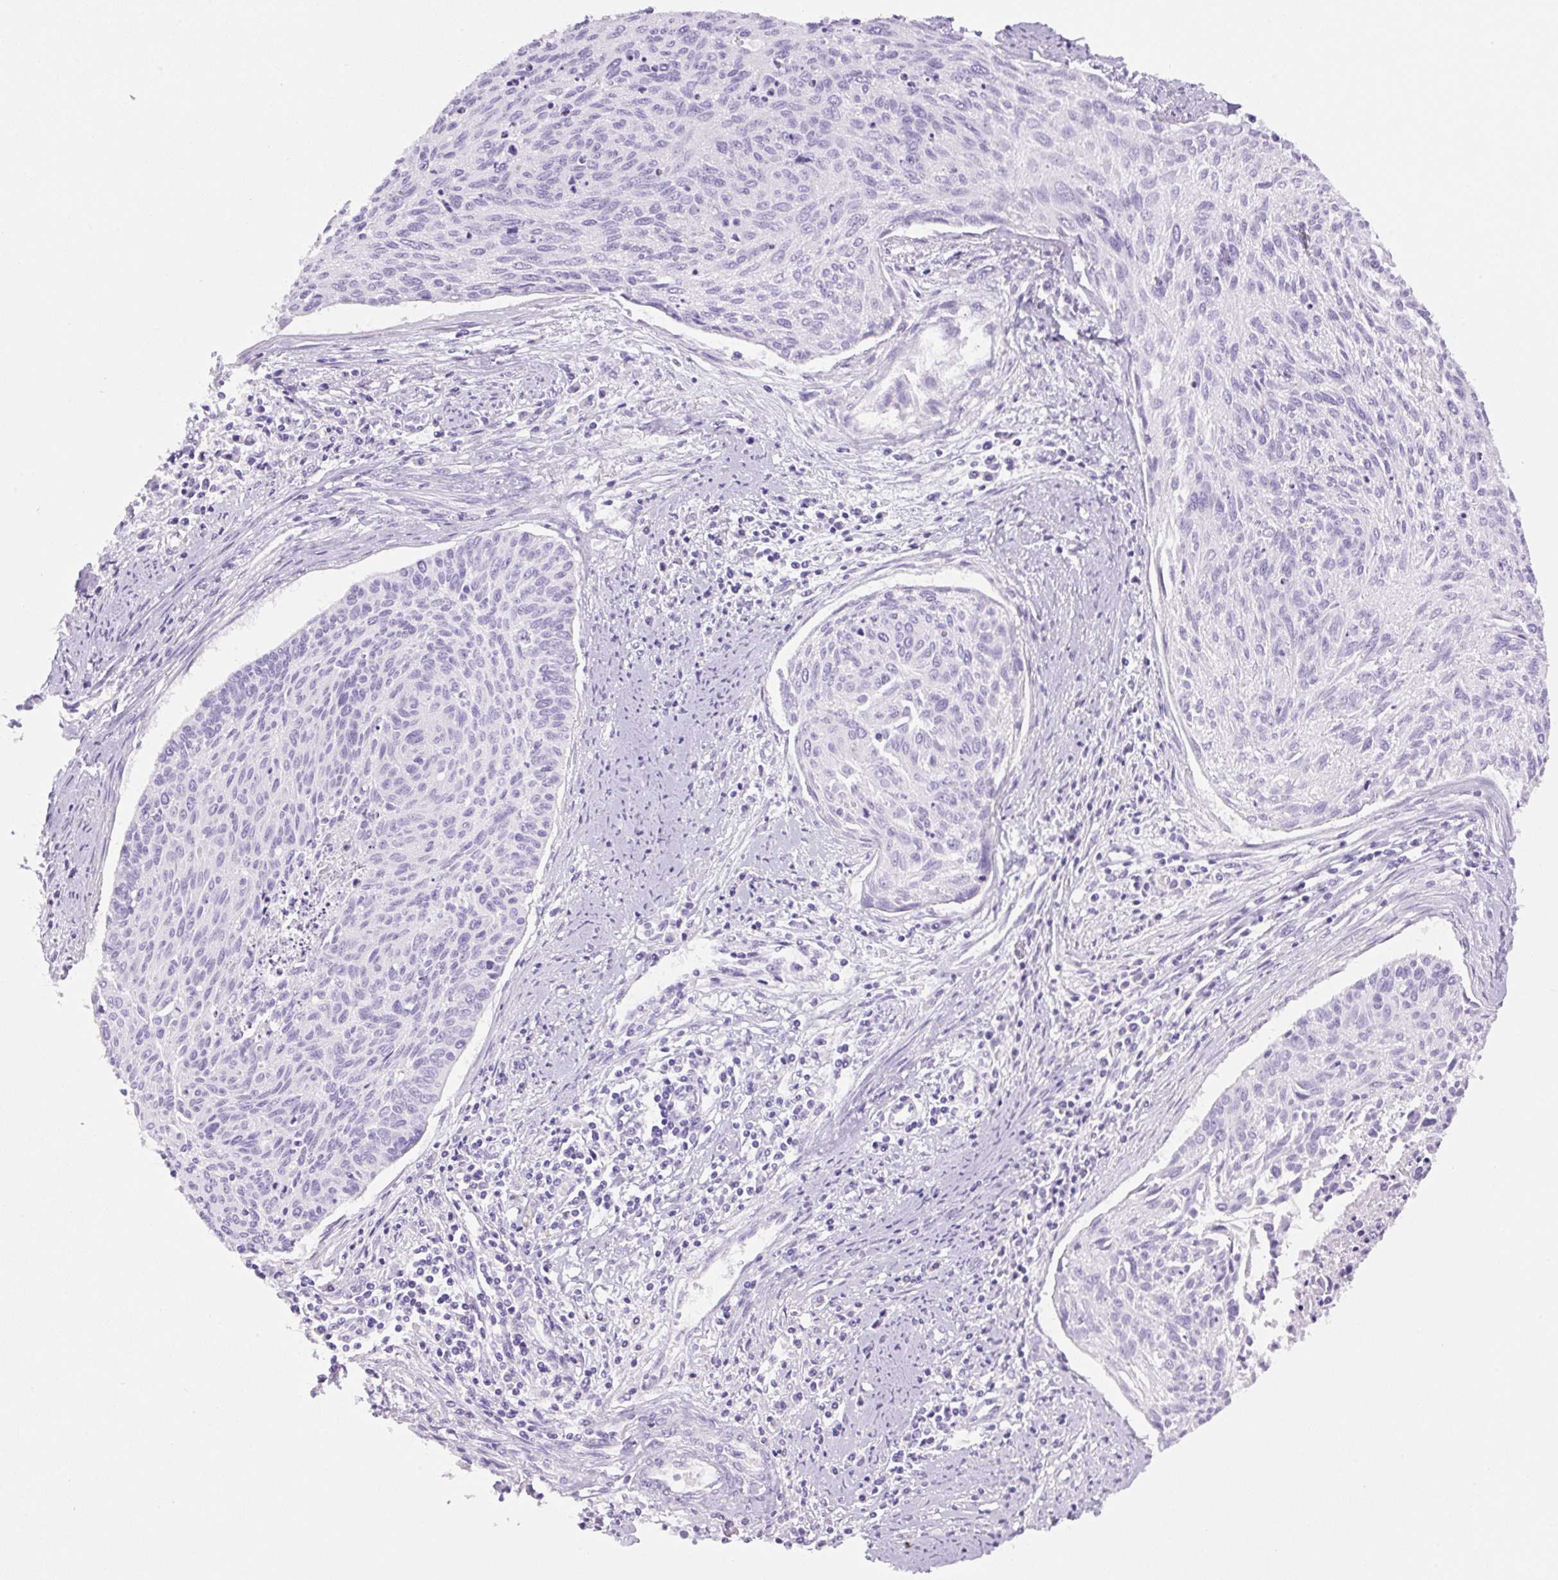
{"staining": {"intensity": "negative", "quantity": "none", "location": "none"}, "tissue": "cervical cancer", "cell_type": "Tumor cells", "image_type": "cancer", "snomed": [{"axis": "morphology", "description": "Squamous cell carcinoma, NOS"}, {"axis": "topography", "description": "Cervix"}], "caption": "Cervical cancer (squamous cell carcinoma) was stained to show a protein in brown. There is no significant staining in tumor cells.", "gene": "PRRT1", "patient": {"sex": "female", "age": 55}}